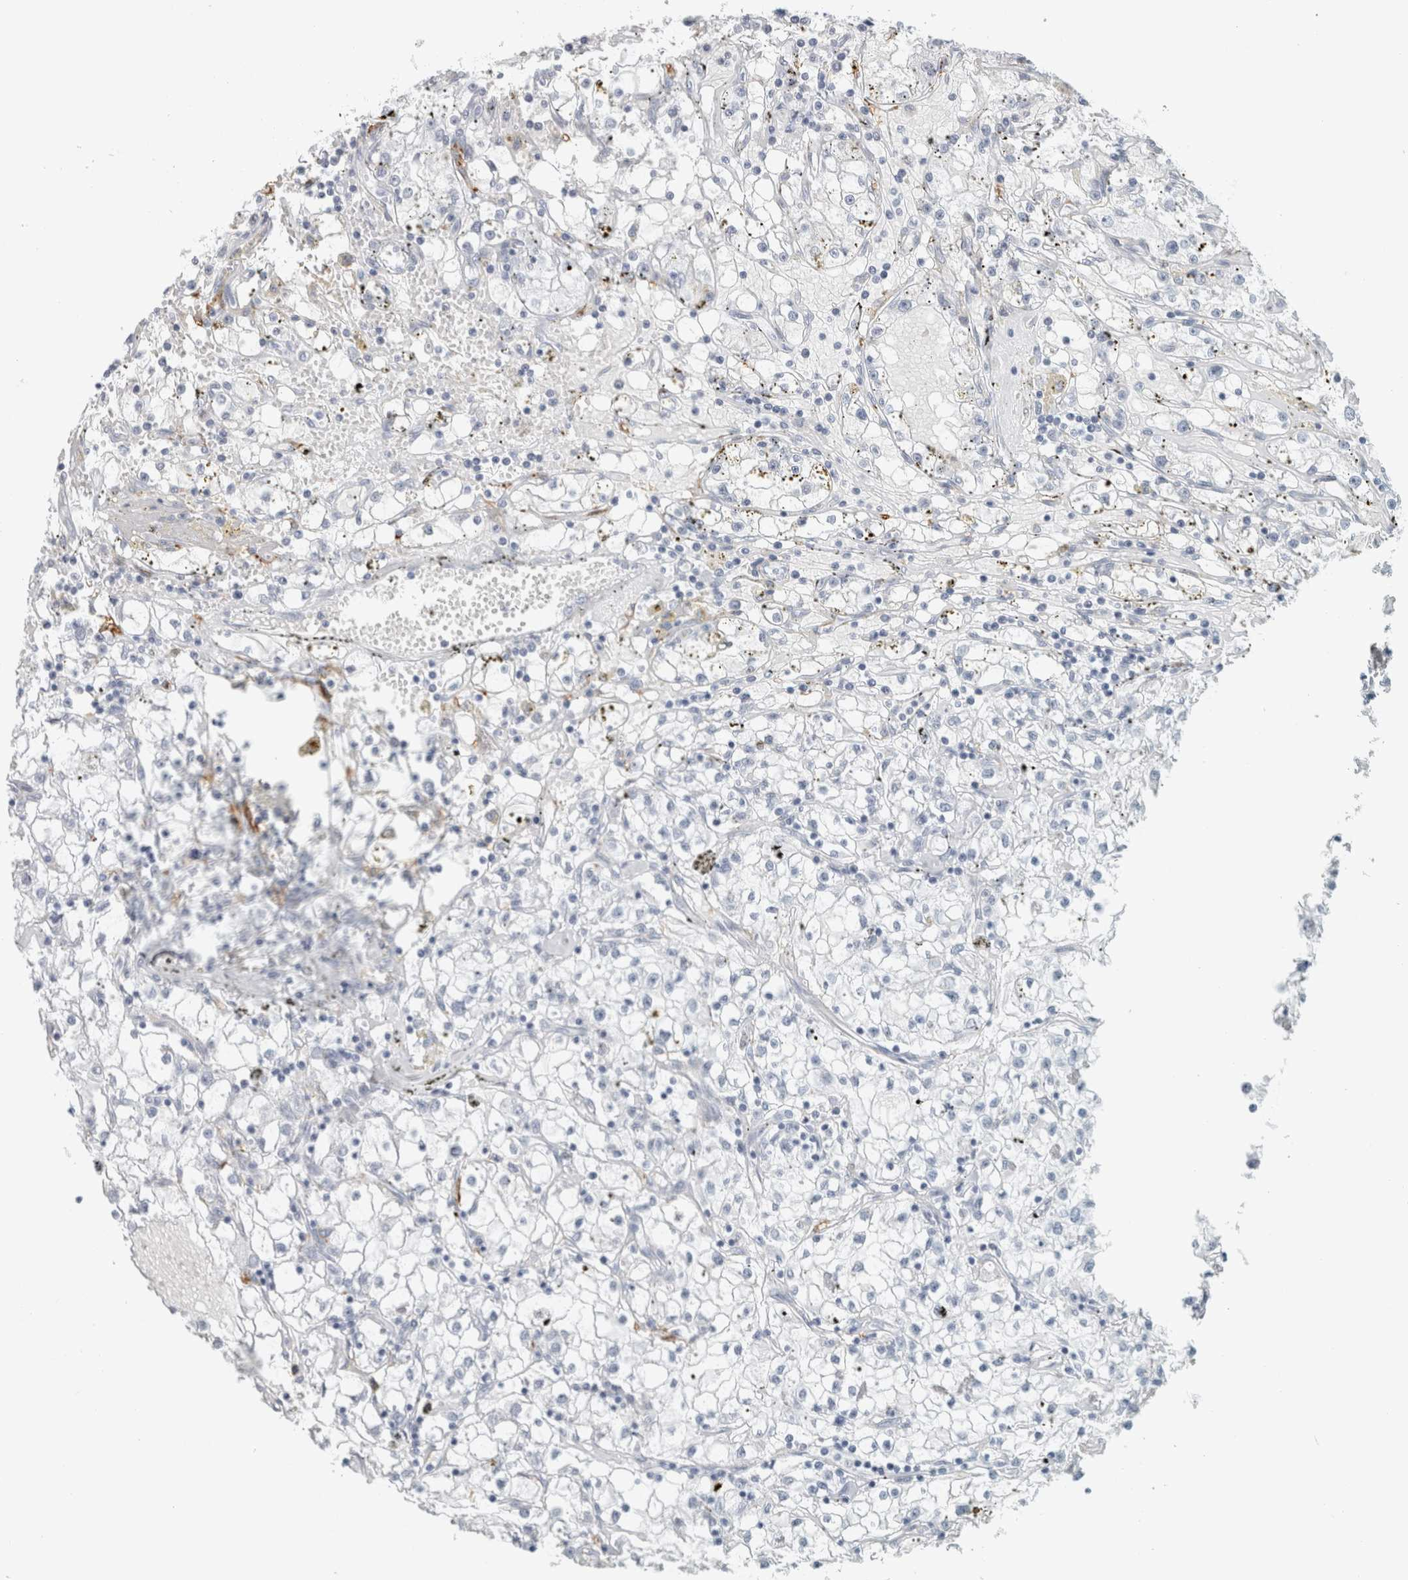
{"staining": {"intensity": "negative", "quantity": "none", "location": "none"}, "tissue": "renal cancer", "cell_type": "Tumor cells", "image_type": "cancer", "snomed": [{"axis": "morphology", "description": "Adenocarcinoma, NOS"}, {"axis": "topography", "description": "Kidney"}], "caption": "An immunohistochemistry (IHC) image of renal cancer is shown. There is no staining in tumor cells of renal cancer.", "gene": "CD36", "patient": {"sex": "male", "age": 56}}